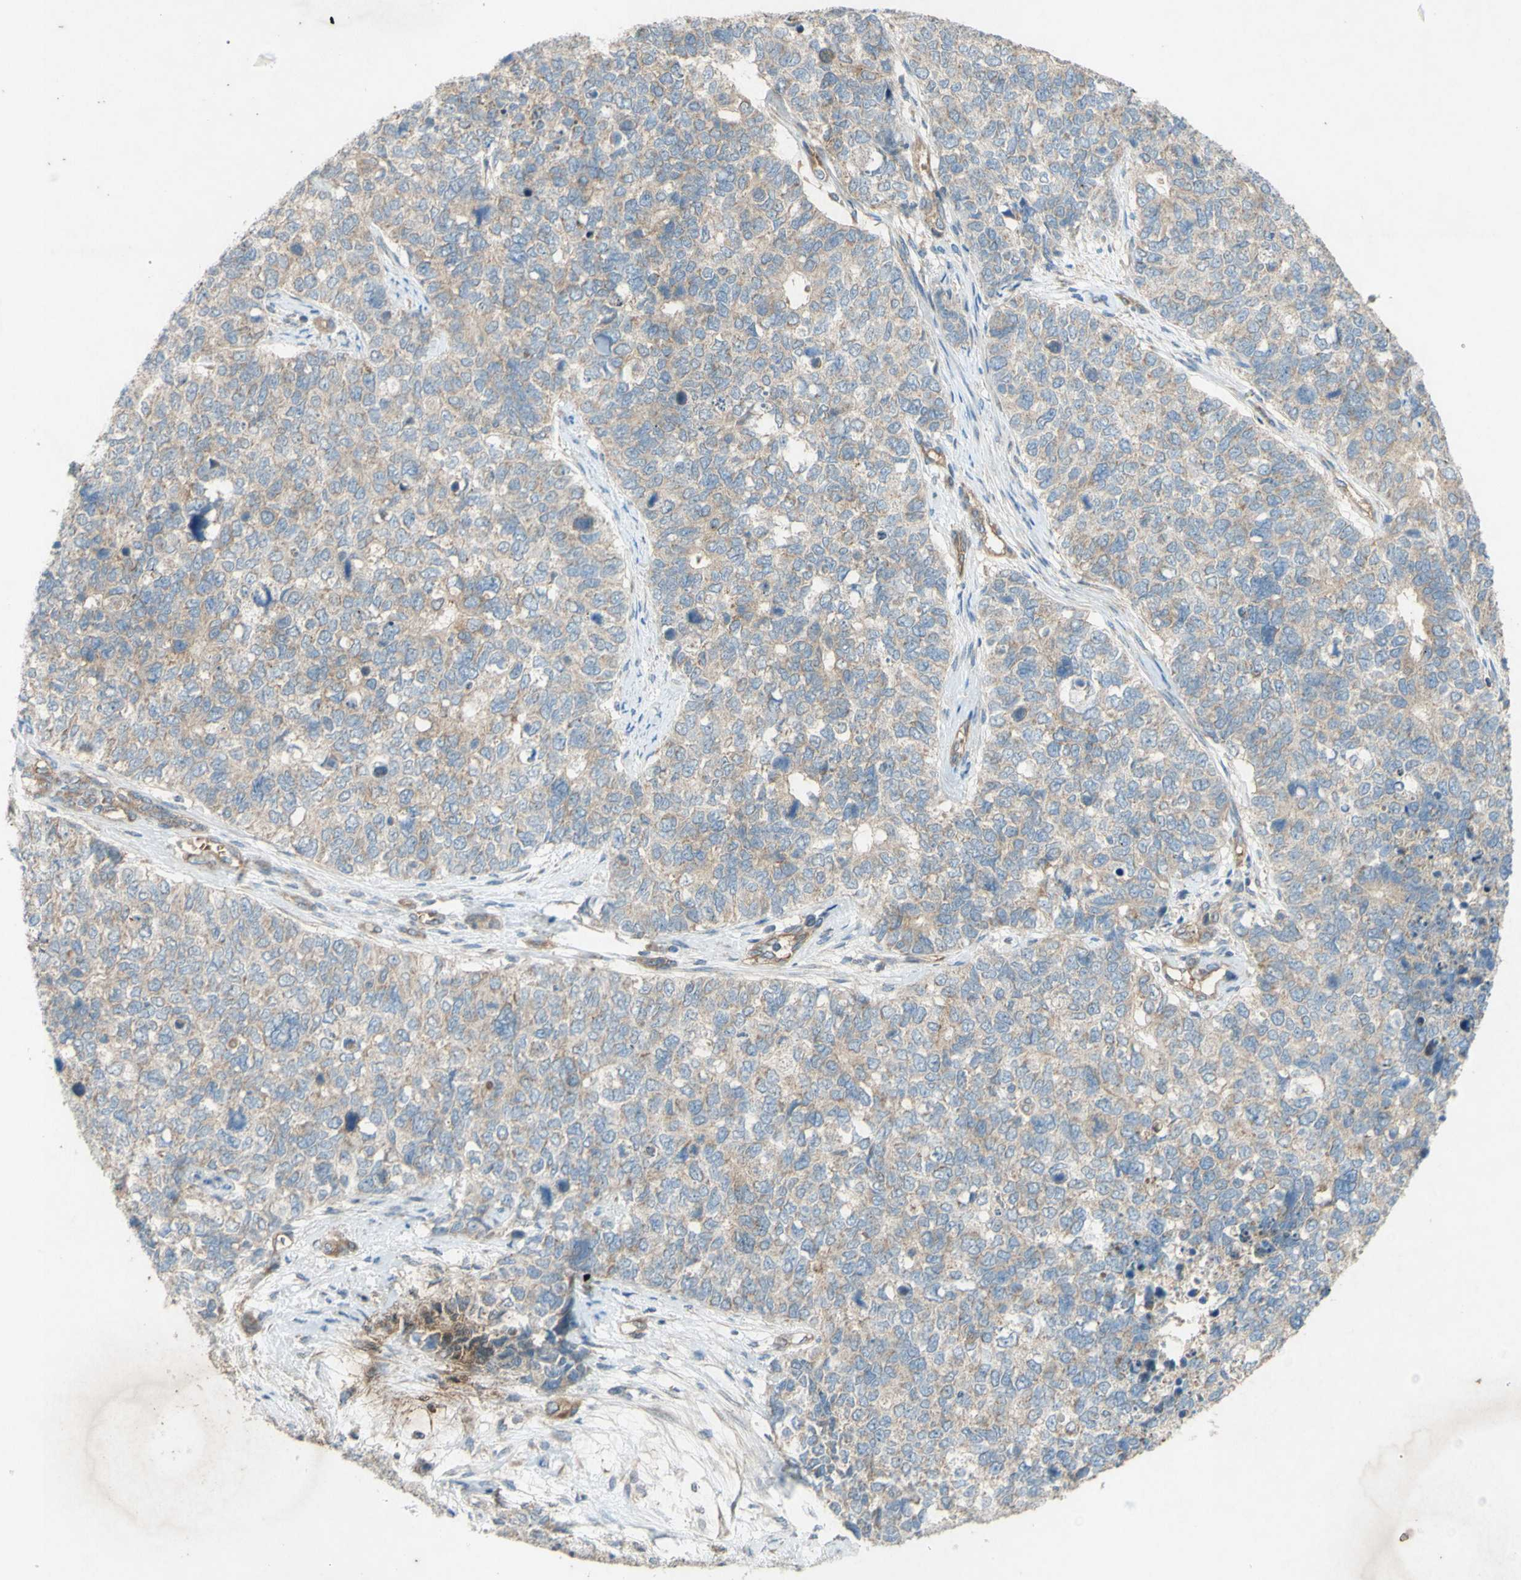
{"staining": {"intensity": "weak", "quantity": ">75%", "location": "cytoplasmic/membranous"}, "tissue": "cervical cancer", "cell_type": "Tumor cells", "image_type": "cancer", "snomed": [{"axis": "morphology", "description": "Squamous cell carcinoma, NOS"}, {"axis": "topography", "description": "Cervix"}], "caption": "Cervical cancer (squamous cell carcinoma) was stained to show a protein in brown. There is low levels of weak cytoplasmic/membranous expression in about >75% of tumor cells.", "gene": "TST", "patient": {"sex": "female", "age": 63}}